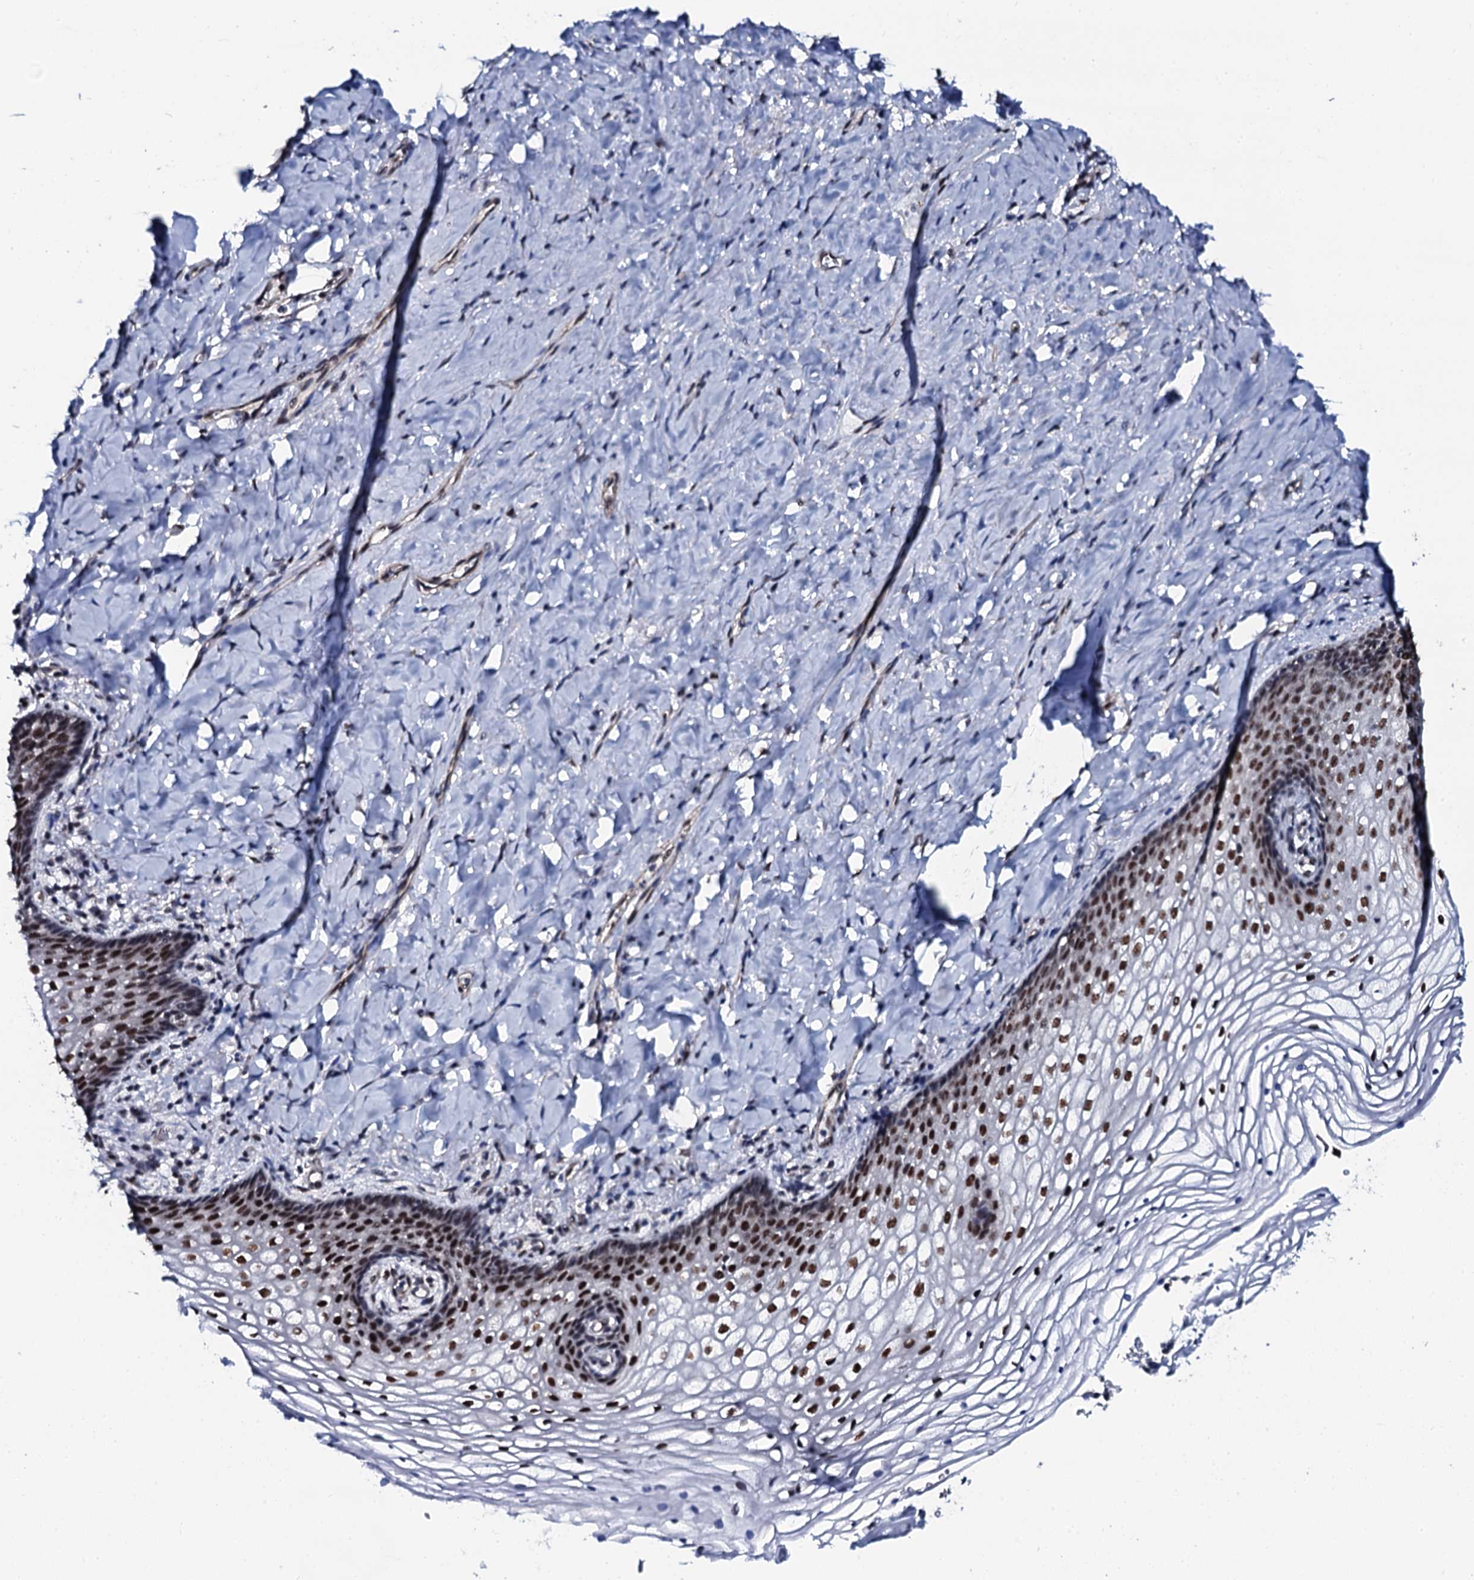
{"staining": {"intensity": "moderate", "quantity": ">75%", "location": "nuclear"}, "tissue": "vagina", "cell_type": "Squamous epithelial cells", "image_type": "normal", "snomed": [{"axis": "morphology", "description": "Normal tissue, NOS"}, {"axis": "topography", "description": "Vagina"}], "caption": "Moderate nuclear protein staining is identified in approximately >75% of squamous epithelial cells in vagina. (brown staining indicates protein expression, while blue staining denotes nuclei).", "gene": "CWC15", "patient": {"sex": "female", "age": 60}}